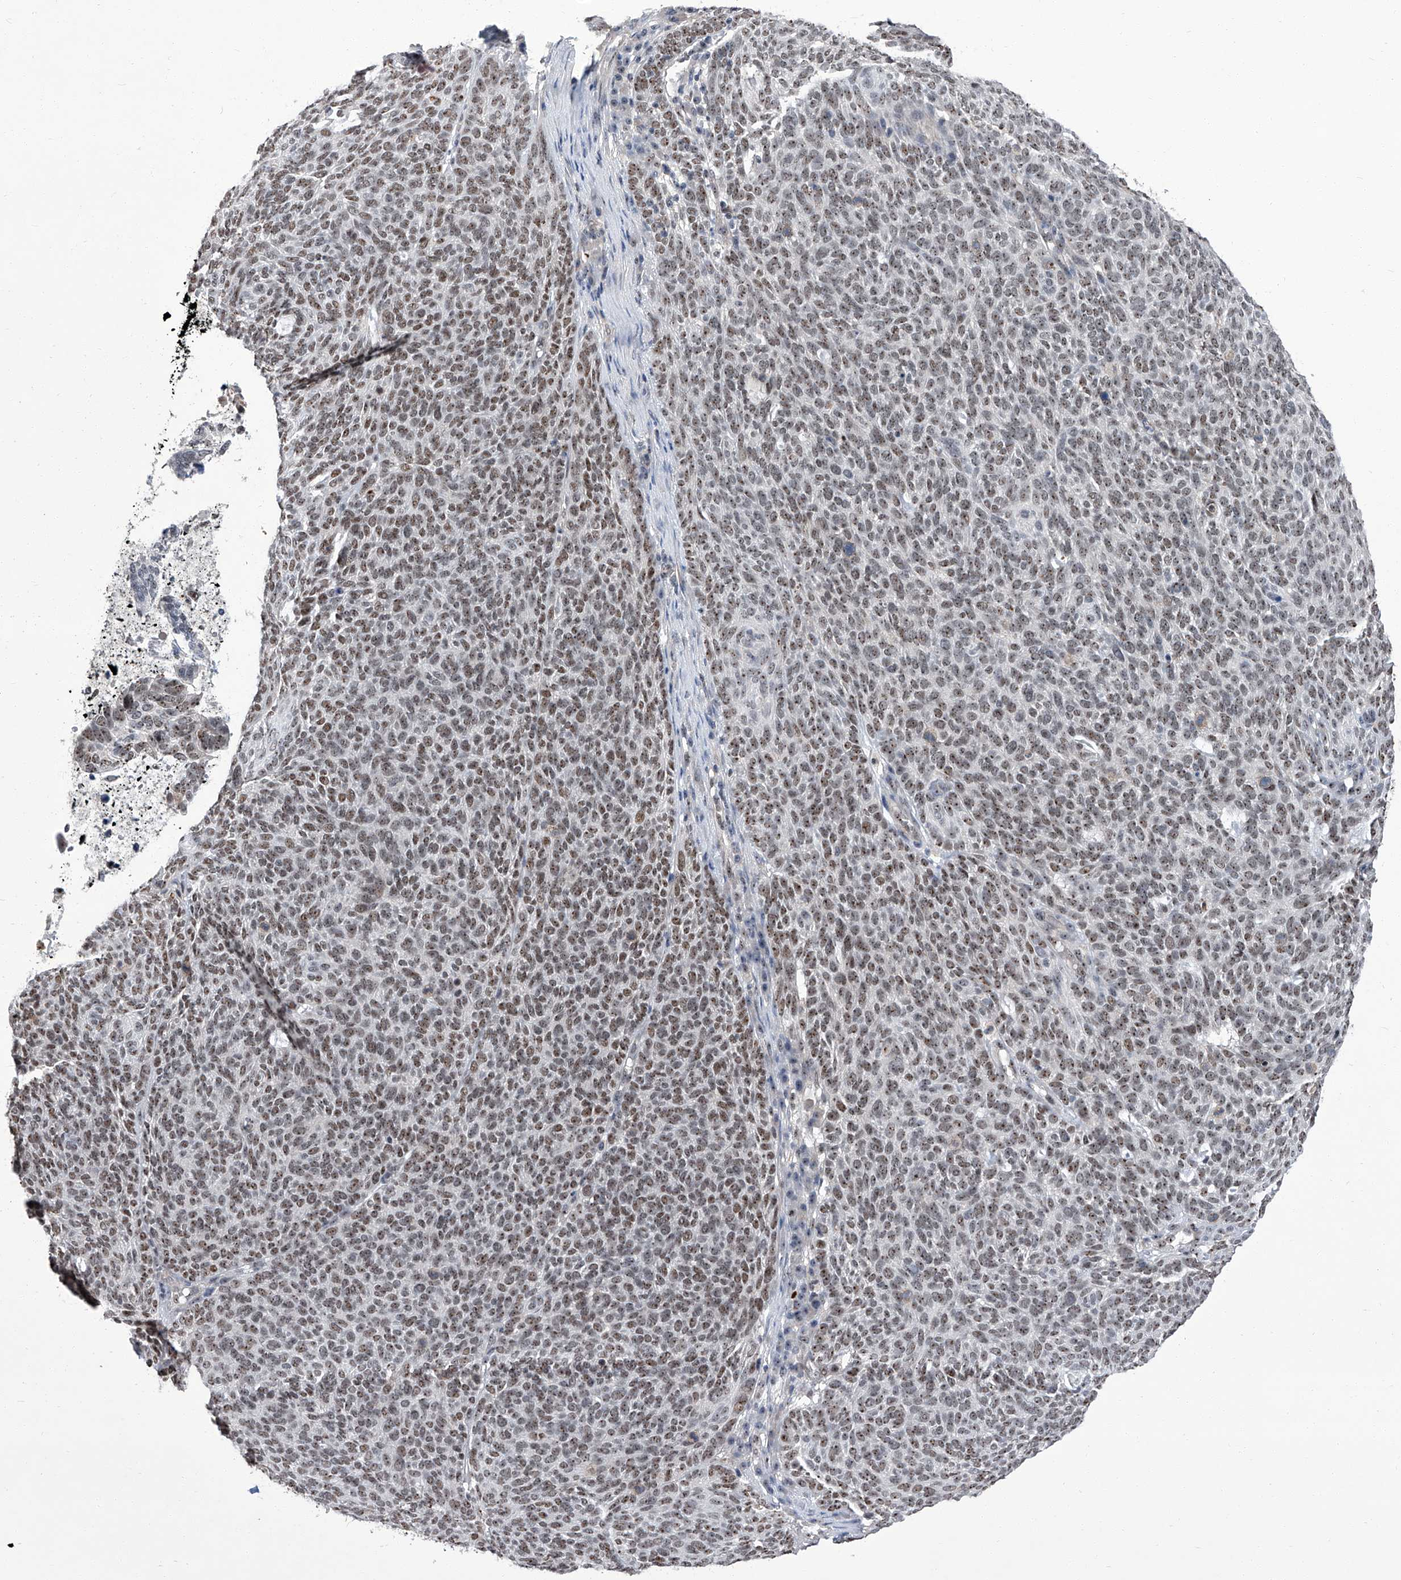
{"staining": {"intensity": "moderate", "quantity": ">75%", "location": "nuclear"}, "tissue": "skin cancer", "cell_type": "Tumor cells", "image_type": "cancer", "snomed": [{"axis": "morphology", "description": "Squamous cell carcinoma, NOS"}, {"axis": "topography", "description": "Skin"}], "caption": "Immunohistochemistry (IHC) image of human skin cancer (squamous cell carcinoma) stained for a protein (brown), which demonstrates medium levels of moderate nuclear expression in approximately >75% of tumor cells.", "gene": "CMTR1", "patient": {"sex": "female", "age": 90}}